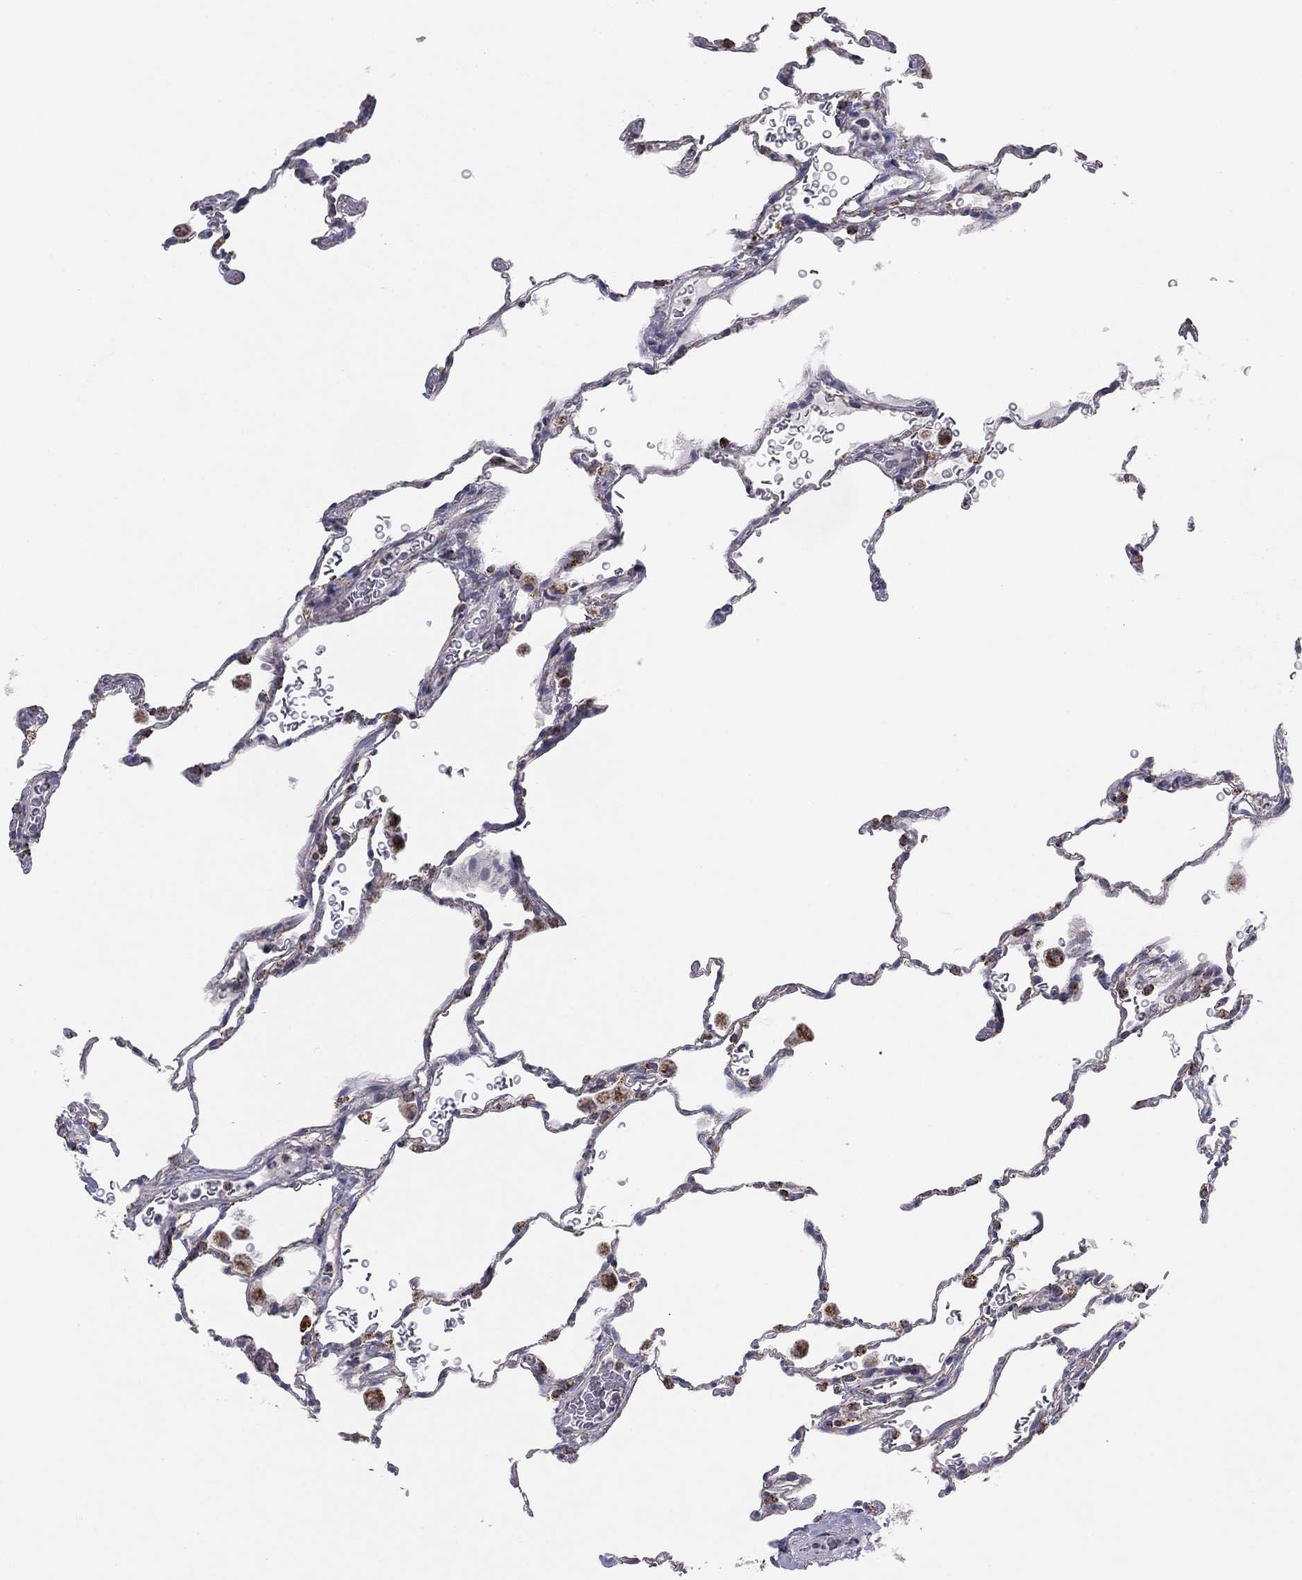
{"staining": {"intensity": "negative", "quantity": "none", "location": "none"}, "tissue": "lung", "cell_type": "Alveolar cells", "image_type": "normal", "snomed": [{"axis": "morphology", "description": "Normal tissue, NOS"}, {"axis": "morphology", "description": "Adenocarcinoma, metastatic, NOS"}, {"axis": "topography", "description": "Lung"}], "caption": "Protein analysis of benign lung demonstrates no significant positivity in alveolar cells. The staining is performed using DAB (3,3'-diaminobenzidine) brown chromogen with nuclei counter-stained in using hematoxylin.", "gene": "NDUFV1", "patient": {"sex": "male", "age": 45}}